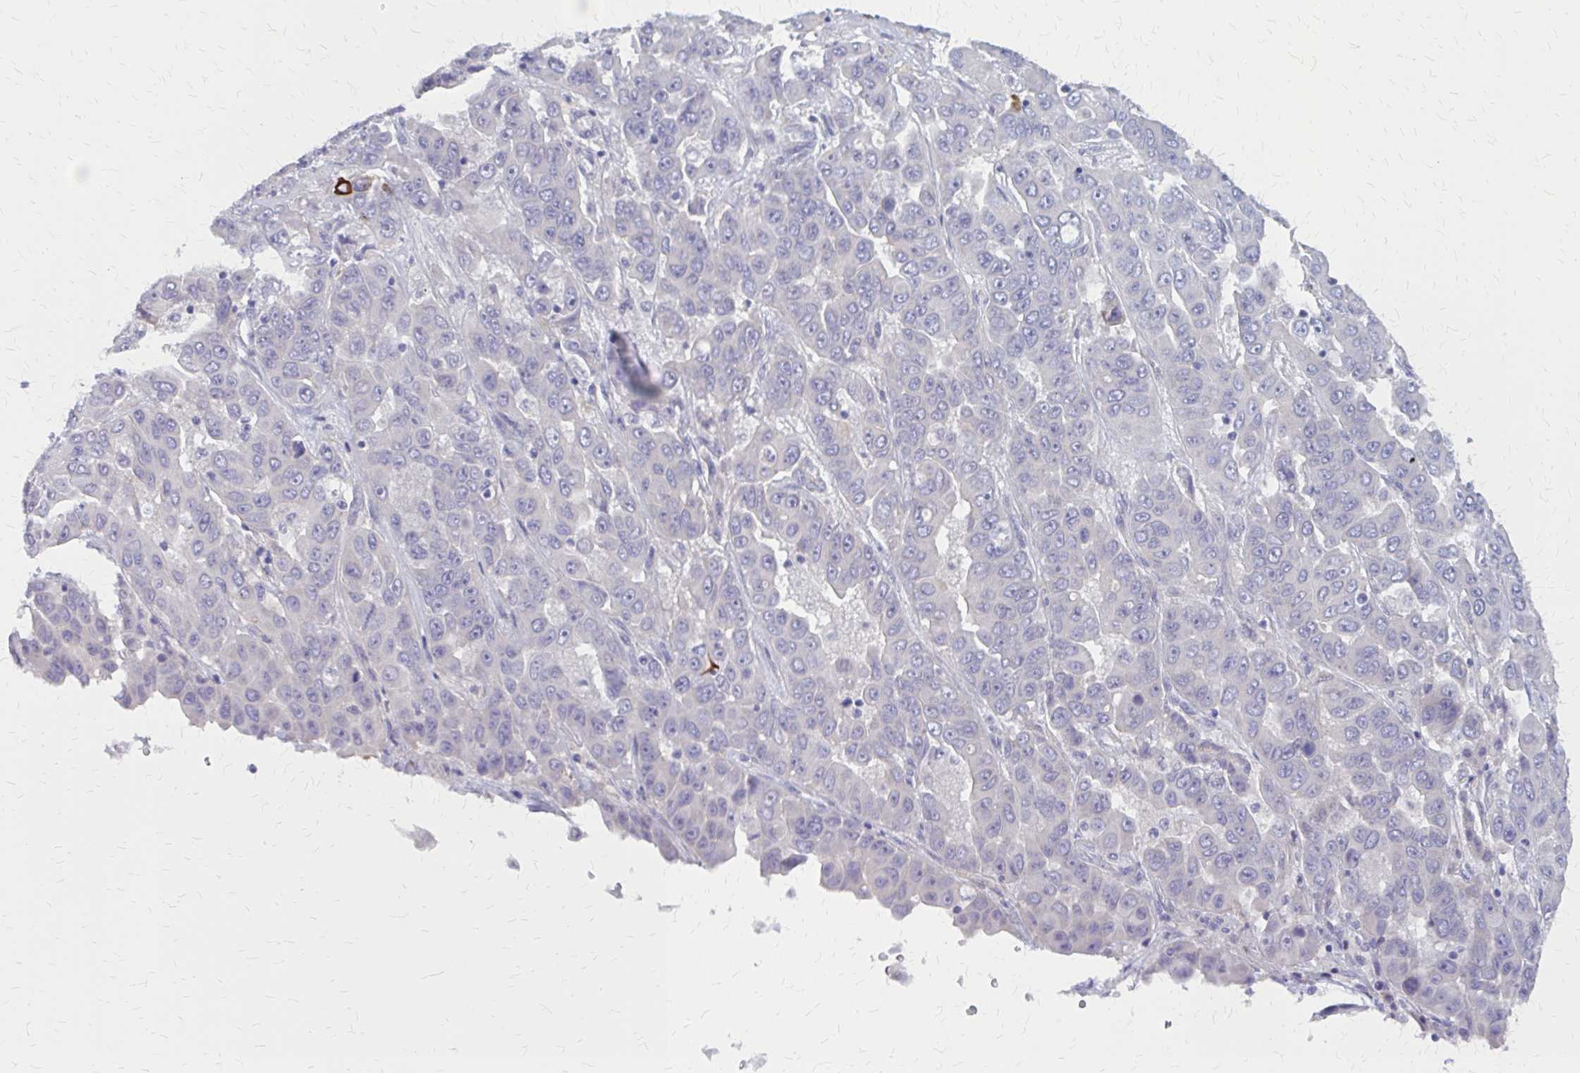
{"staining": {"intensity": "negative", "quantity": "none", "location": "none"}, "tissue": "liver cancer", "cell_type": "Tumor cells", "image_type": "cancer", "snomed": [{"axis": "morphology", "description": "Cholangiocarcinoma"}, {"axis": "topography", "description": "Liver"}], "caption": "A histopathology image of liver cholangiocarcinoma stained for a protein reveals no brown staining in tumor cells.", "gene": "GLYATL2", "patient": {"sex": "female", "age": 52}}